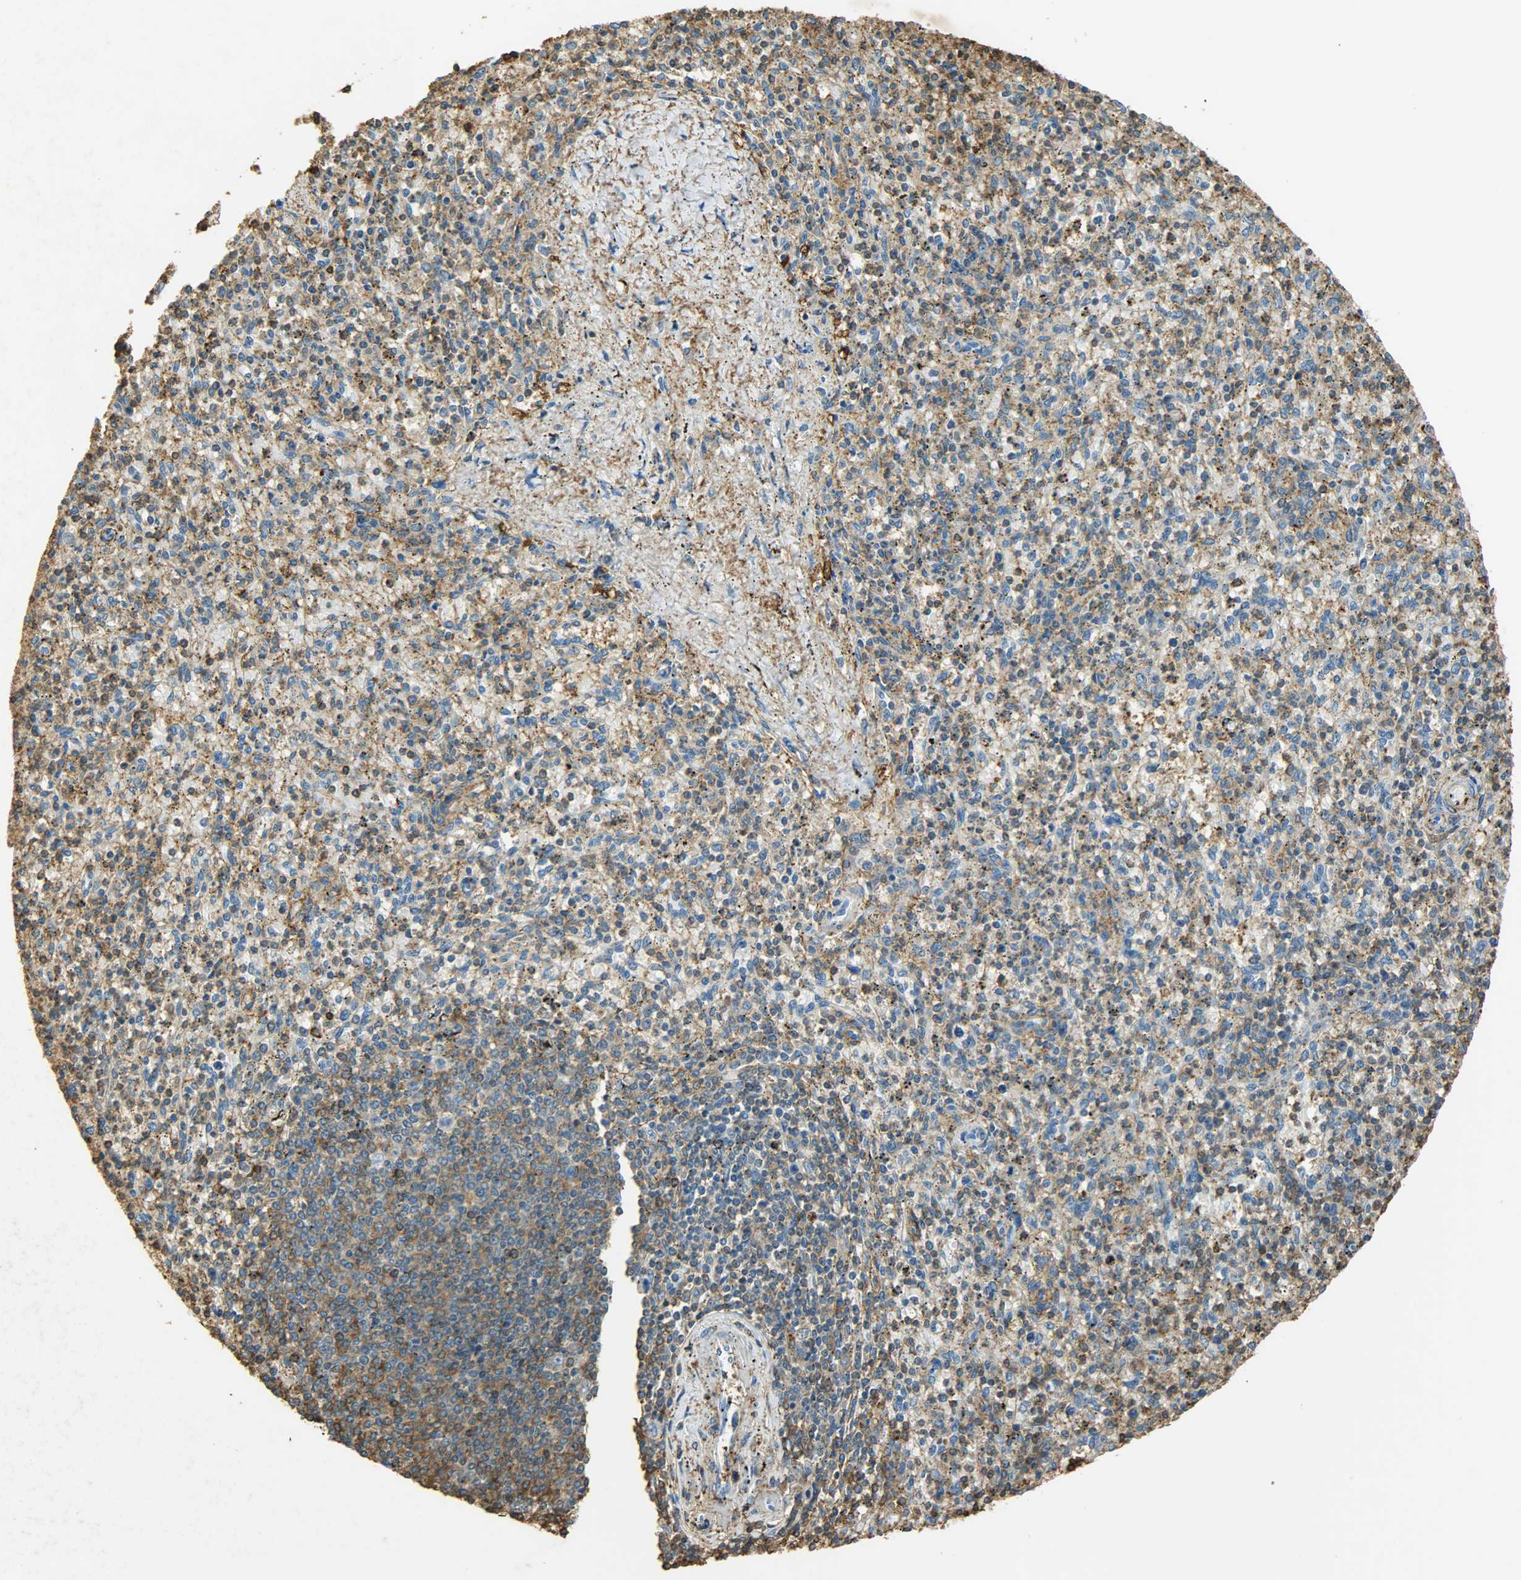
{"staining": {"intensity": "moderate", "quantity": "<25%", "location": "cytoplasmic/membranous"}, "tissue": "spleen", "cell_type": "Cells in red pulp", "image_type": "normal", "snomed": [{"axis": "morphology", "description": "Normal tissue, NOS"}, {"axis": "topography", "description": "Spleen"}], "caption": "Spleen stained for a protein exhibits moderate cytoplasmic/membranous positivity in cells in red pulp. (brown staining indicates protein expression, while blue staining denotes nuclei).", "gene": "ANXA6", "patient": {"sex": "male", "age": 72}}